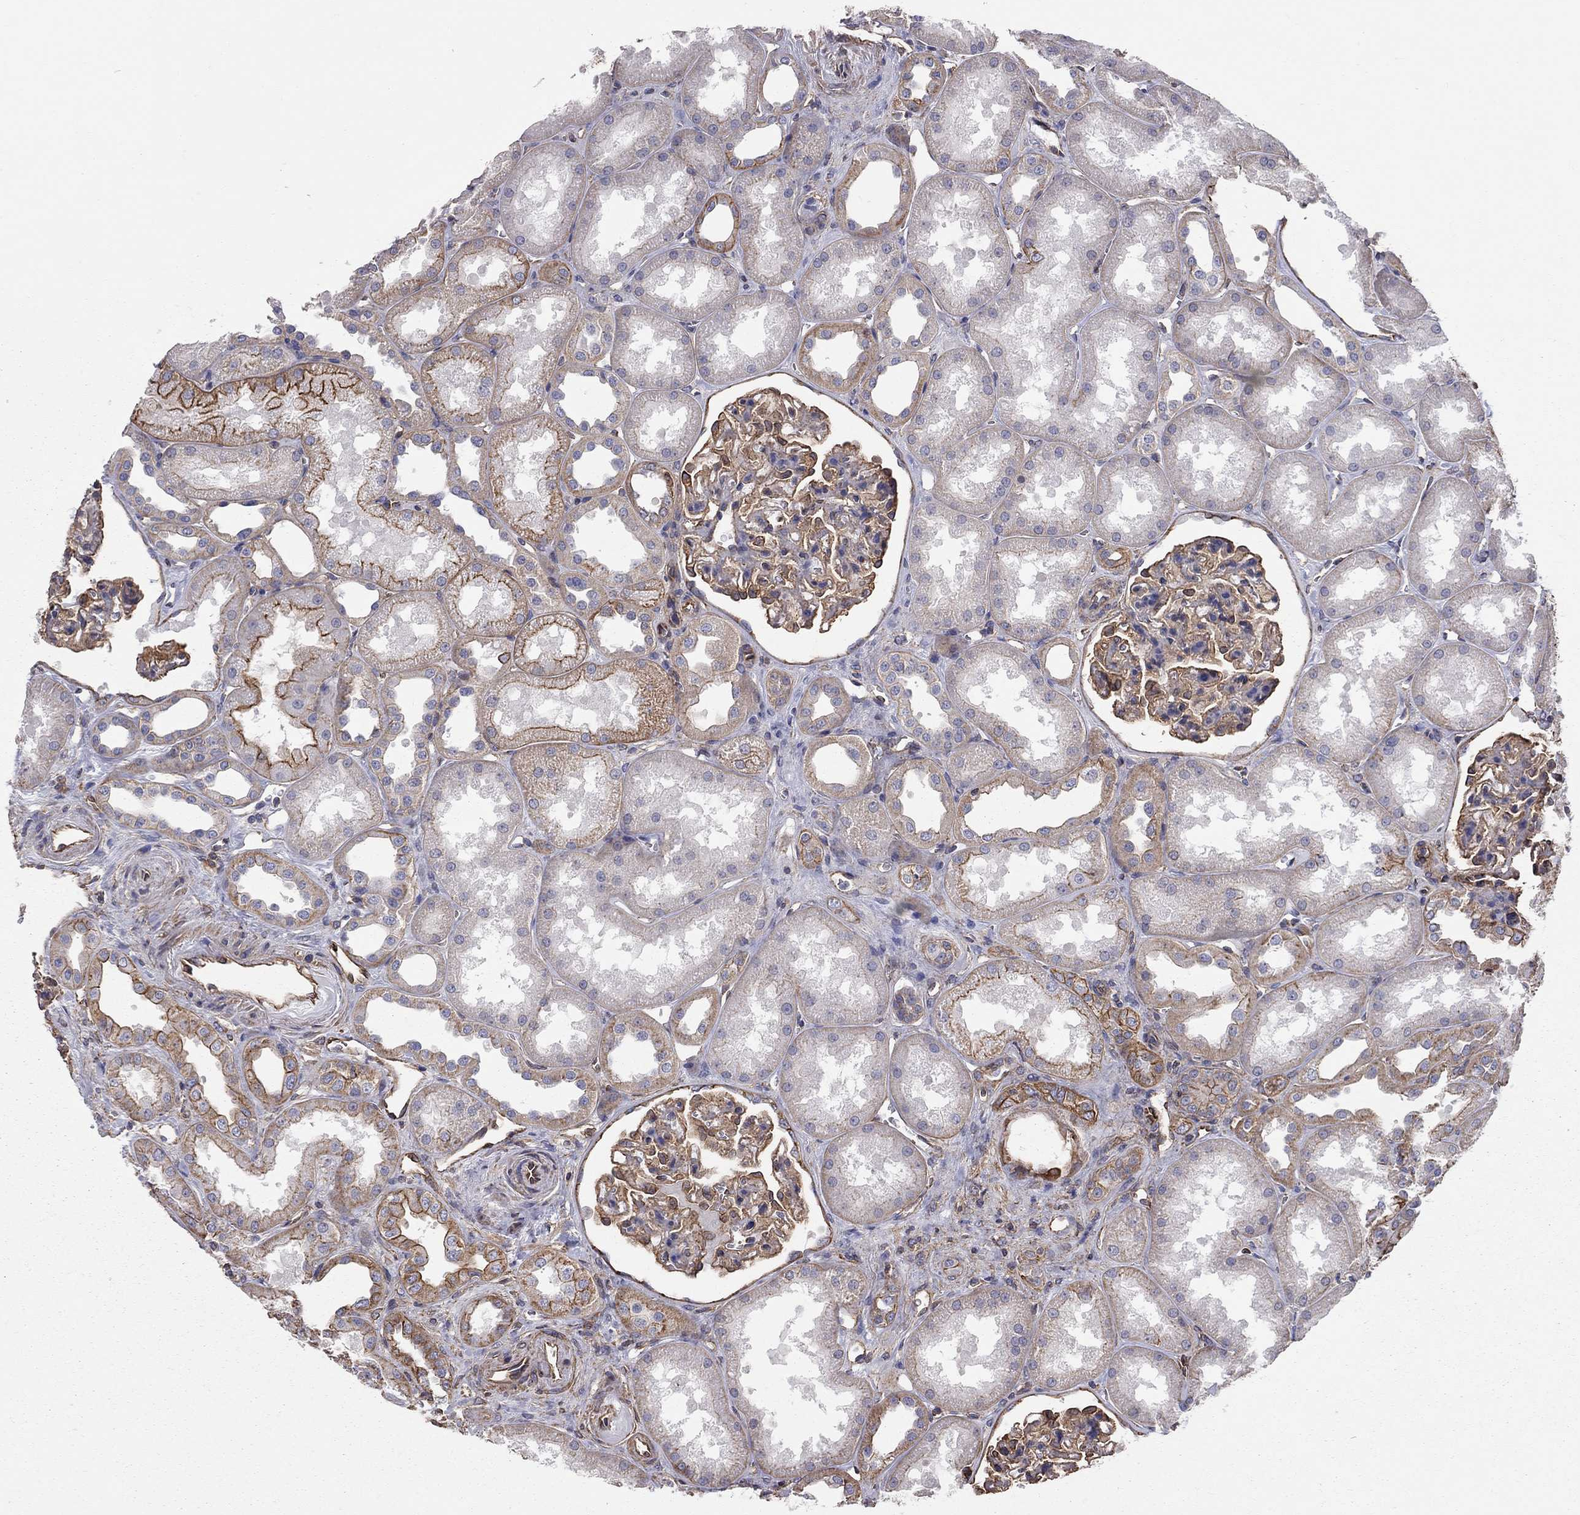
{"staining": {"intensity": "moderate", "quantity": "25%-75%", "location": "cytoplasmic/membranous"}, "tissue": "kidney", "cell_type": "Cells in glomeruli", "image_type": "normal", "snomed": [{"axis": "morphology", "description": "Normal tissue, NOS"}, {"axis": "topography", "description": "Kidney"}], "caption": "Immunohistochemistry image of unremarkable kidney: human kidney stained using immunohistochemistry (IHC) displays medium levels of moderate protein expression localized specifically in the cytoplasmic/membranous of cells in glomeruli, appearing as a cytoplasmic/membranous brown color.", "gene": "BICDL2", "patient": {"sex": "male", "age": 61}}